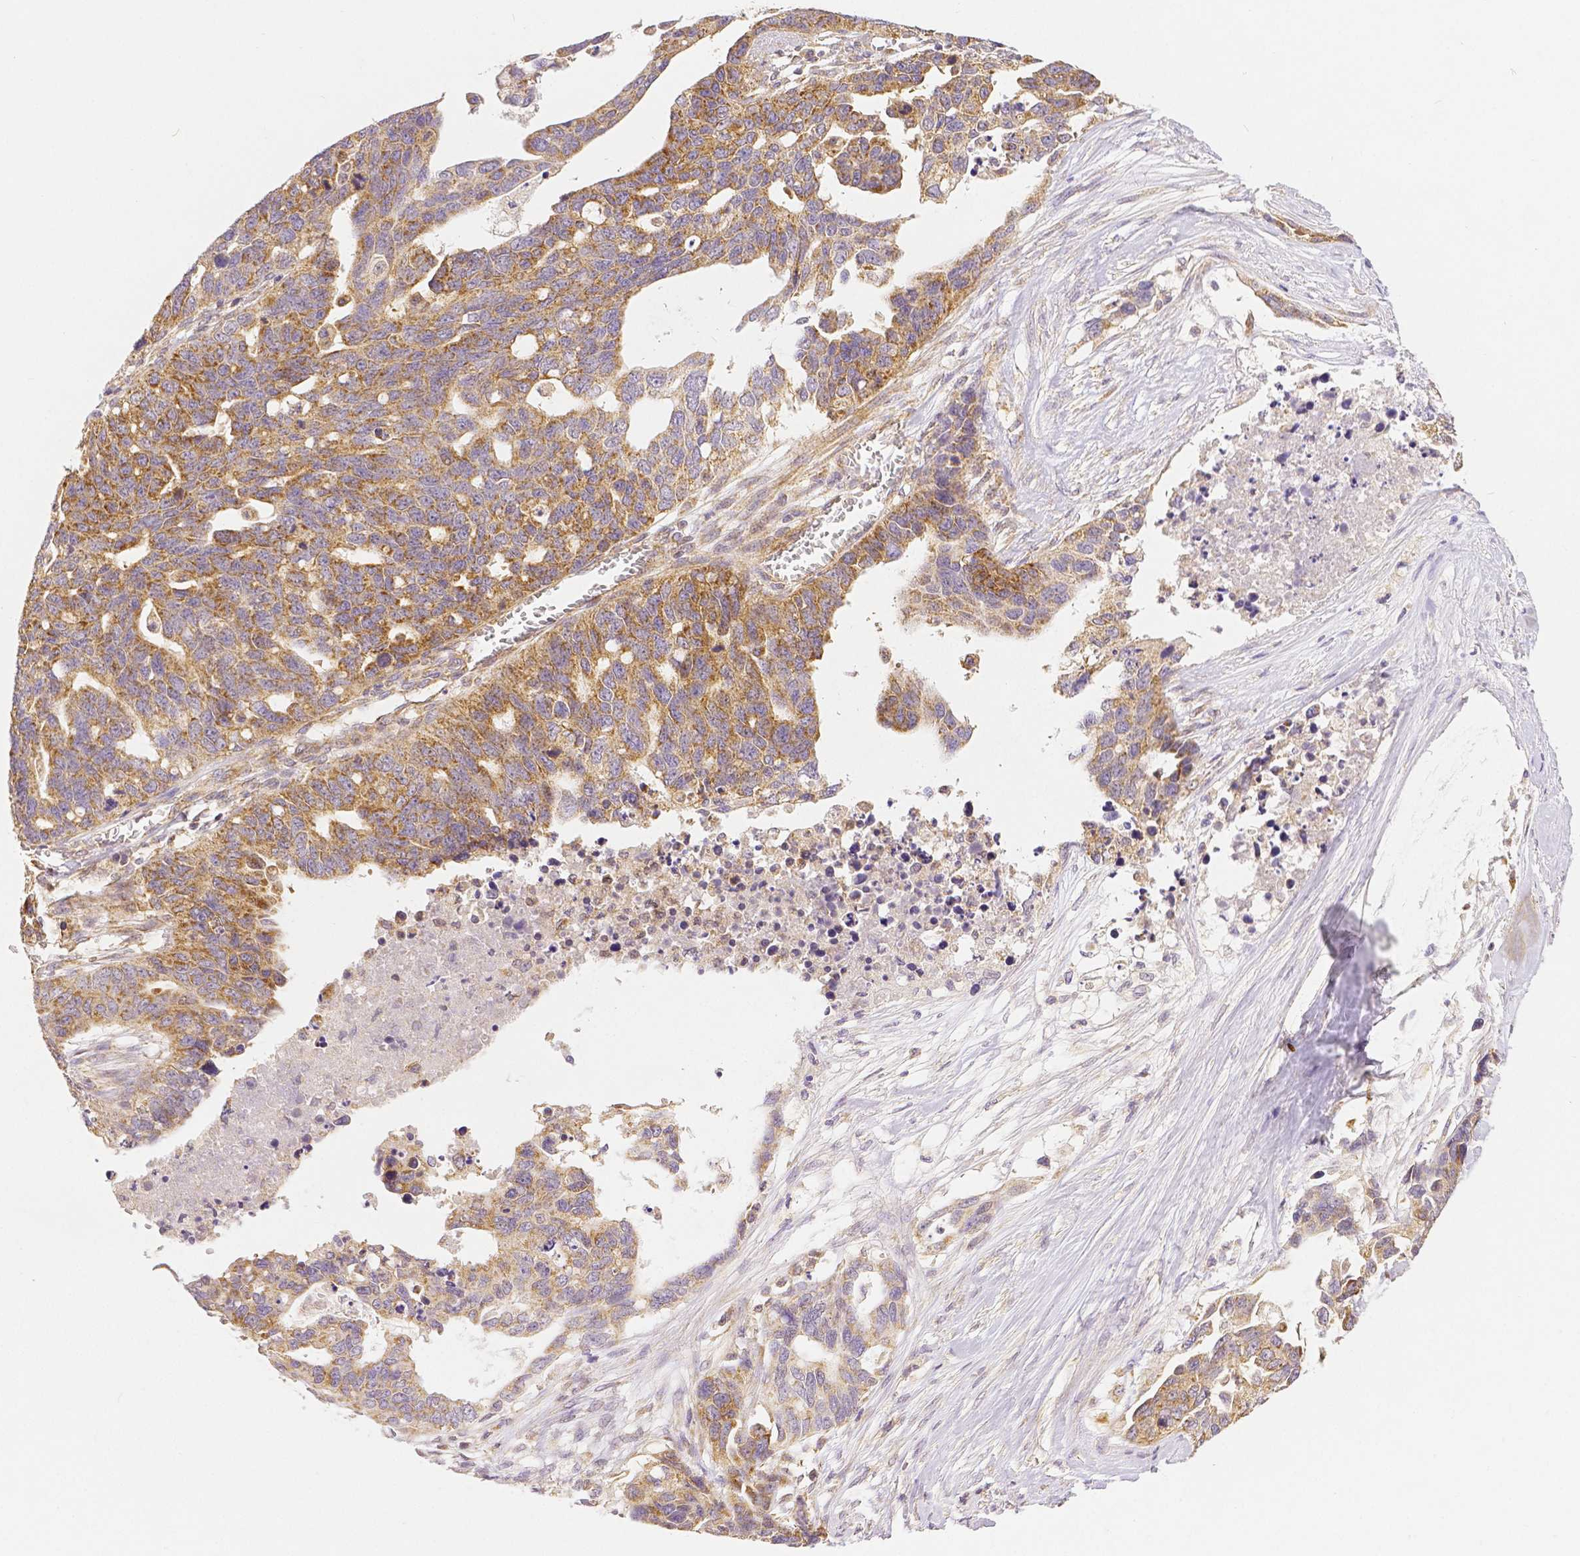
{"staining": {"intensity": "moderate", "quantity": "25%-75%", "location": "cytoplasmic/membranous"}, "tissue": "ovarian cancer", "cell_type": "Tumor cells", "image_type": "cancer", "snomed": [{"axis": "morphology", "description": "Cystadenocarcinoma, serous, NOS"}, {"axis": "topography", "description": "Ovary"}], "caption": "Ovarian cancer stained with immunohistochemistry (IHC) displays moderate cytoplasmic/membranous expression in approximately 25%-75% of tumor cells.", "gene": "RHOT1", "patient": {"sex": "female", "age": 69}}